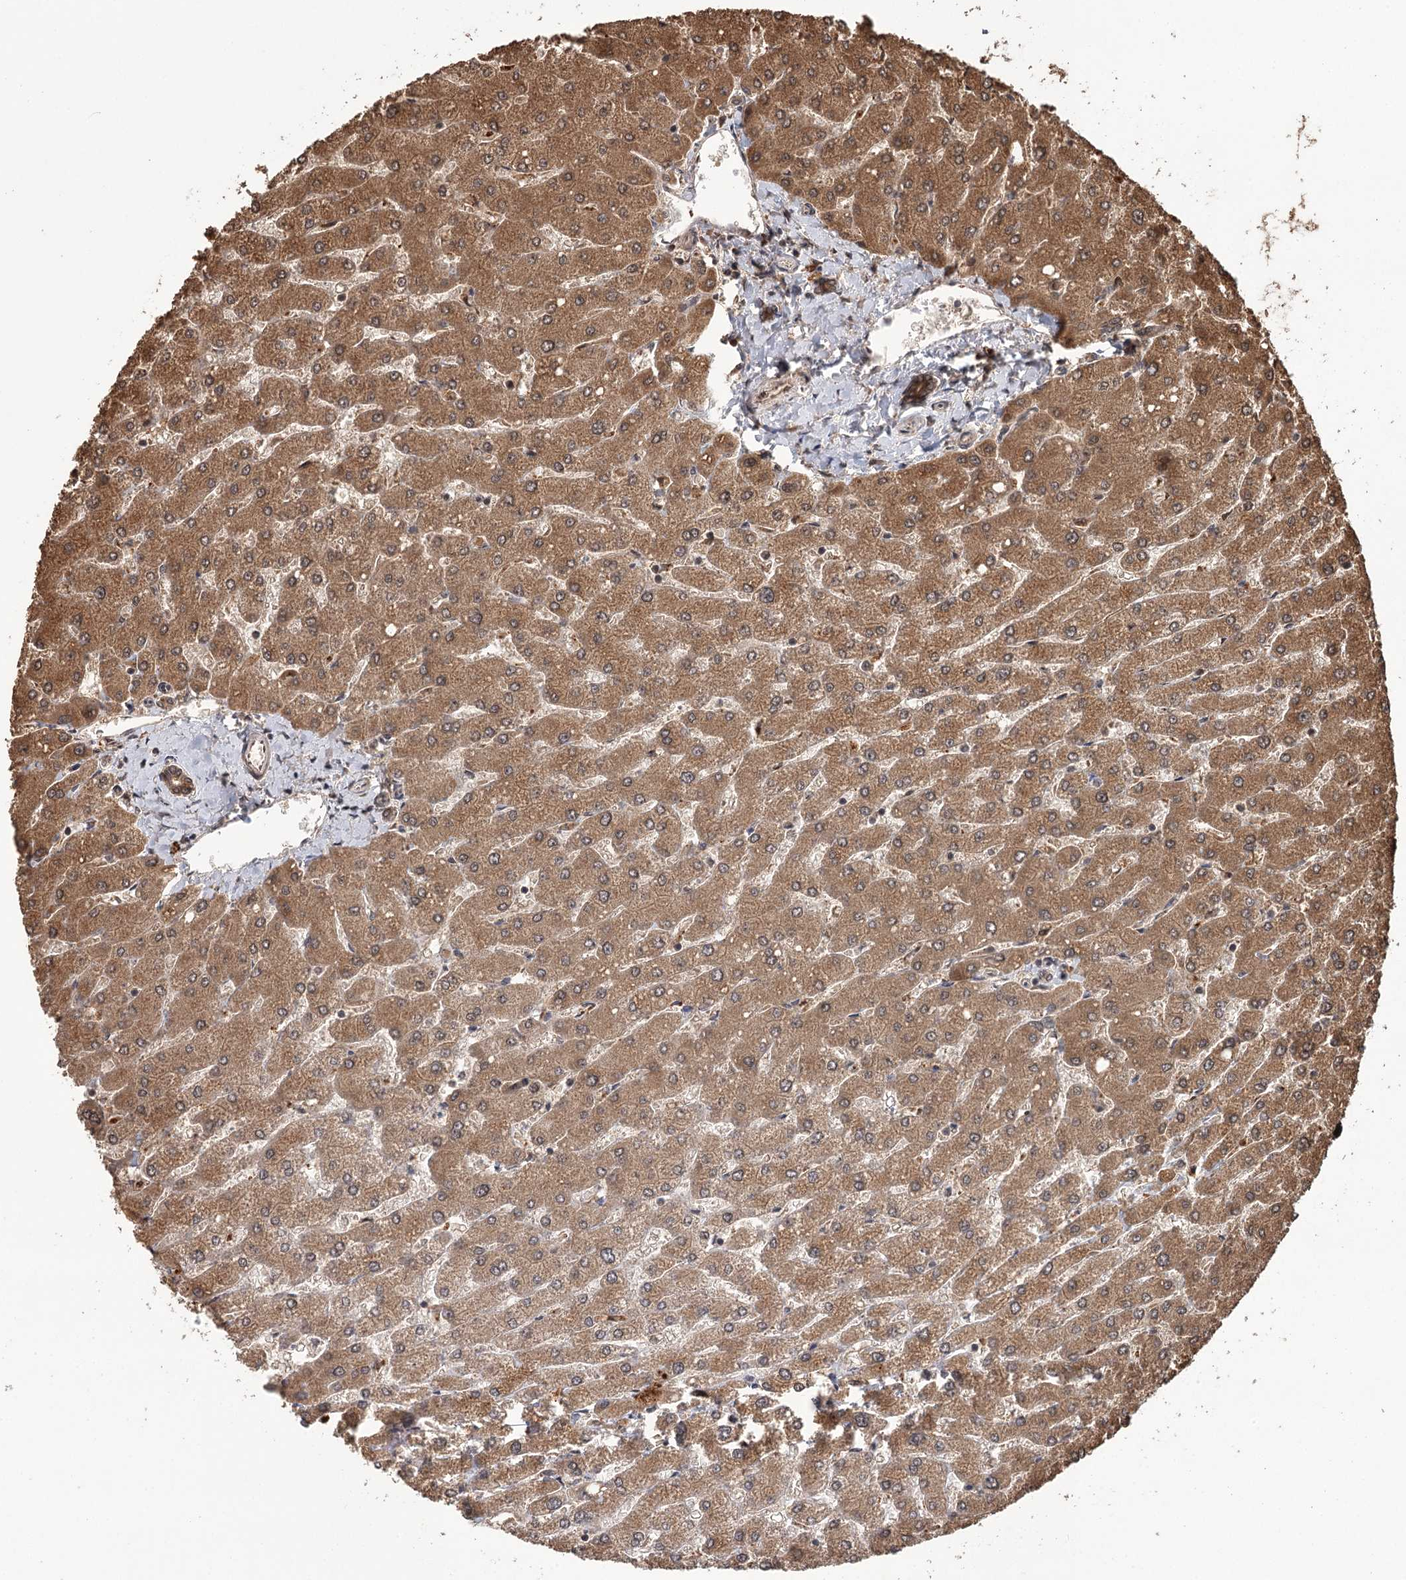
{"staining": {"intensity": "moderate", "quantity": ">75%", "location": "cytoplasmic/membranous"}, "tissue": "liver", "cell_type": "Cholangiocytes", "image_type": "normal", "snomed": [{"axis": "morphology", "description": "Normal tissue, NOS"}, {"axis": "topography", "description": "Liver"}], "caption": "Liver stained with DAB (3,3'-diaminobenzidine) IHC exhibits medium levels of moderate cytoplasmic/membranous staining in approximately >75% of cholangiocytes. The staining was performed using DAB (3,3'-diaminobenzidine) to visualize the protein expression in brown, while the nuclei were stained in blue with hematoxylin (Magnification: 20x).", "gene": "N6AMT1", "patient": {"sex": "male", "age": 55}}